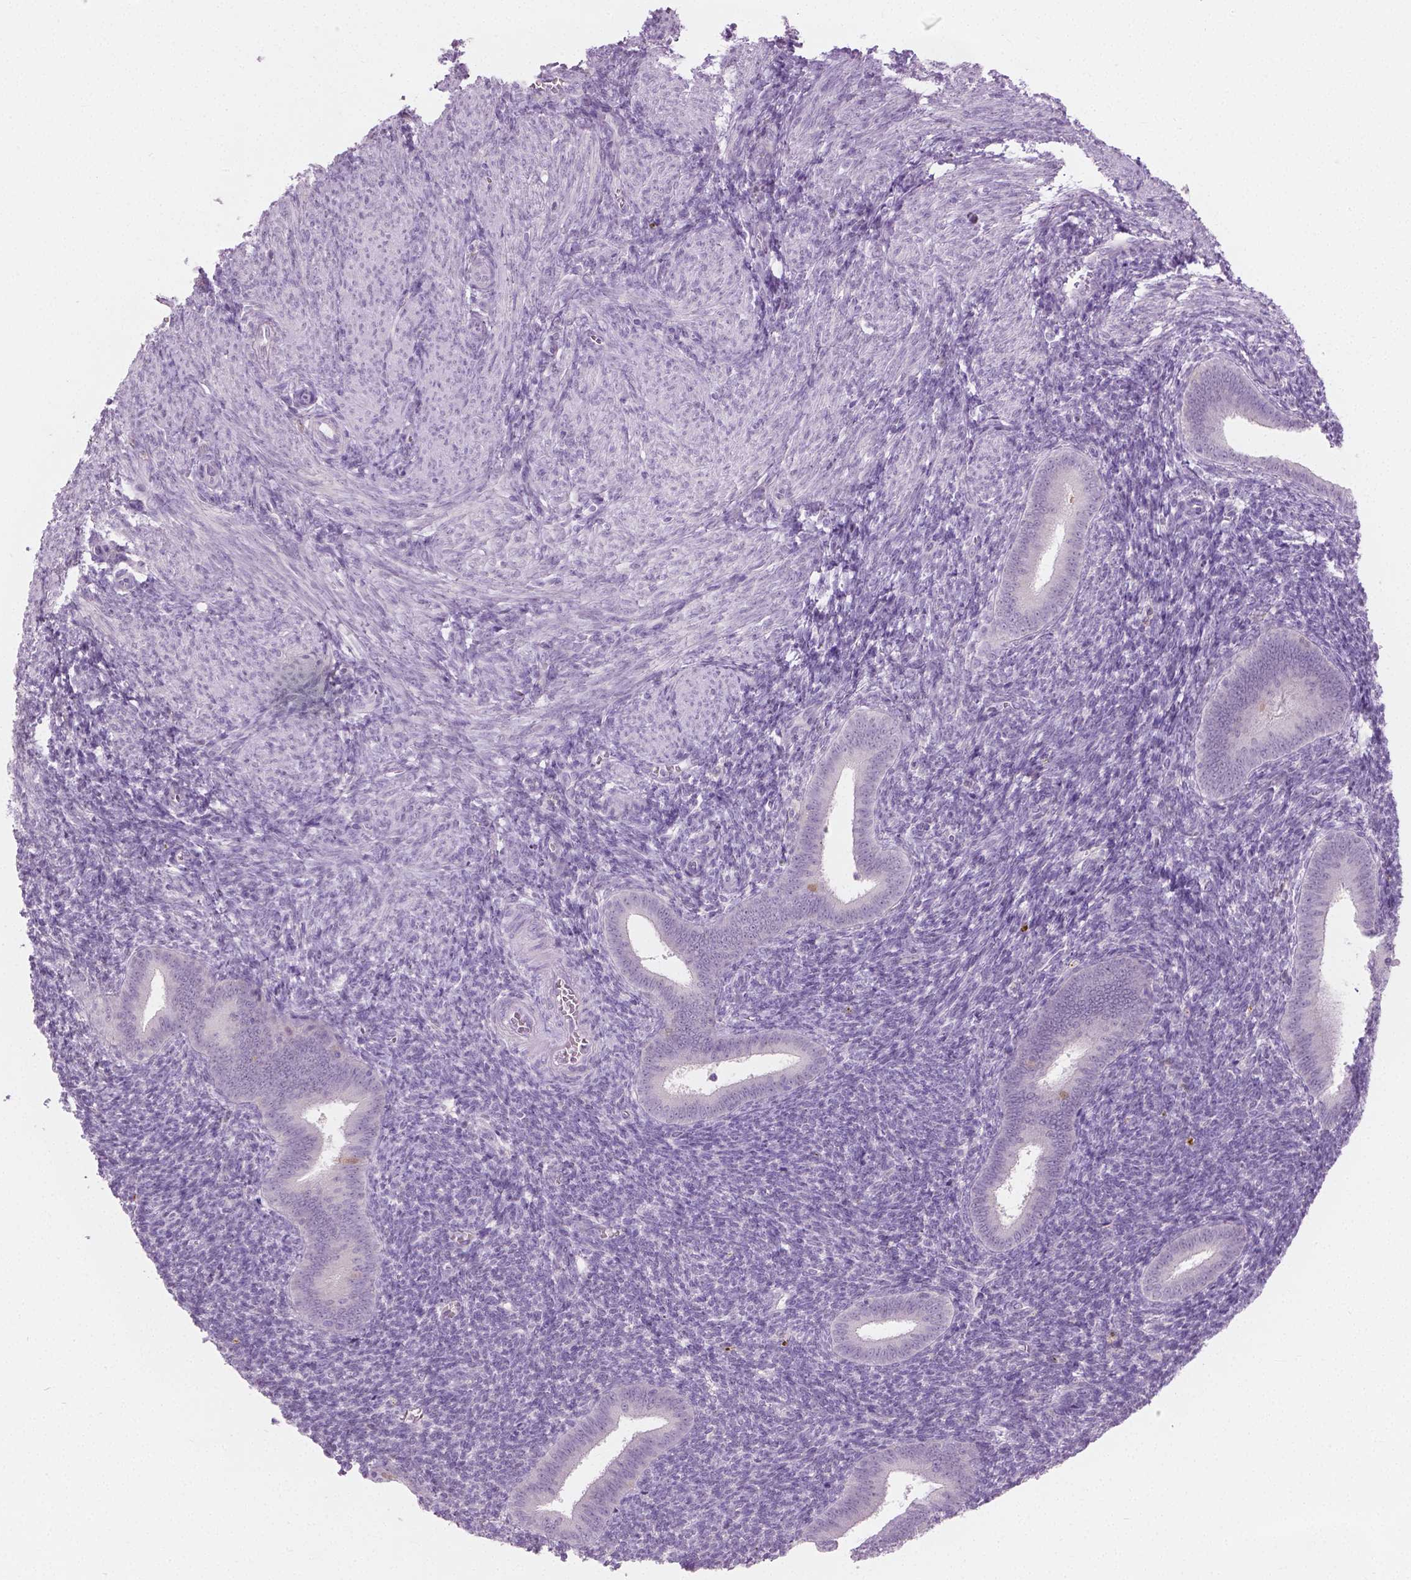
{"staining": {"intensity": "negative", "quantity": "none", "location": "none"}, "tissue": "endometrium", "cell_type": "Cells in endometrial stroma", "image_type": "normal", "snomed": [{"axis": "morphology", "description": "Normal tissue, NOS"}, {"axis": "topography", "description": "Endometrium"}], "caption": "Human endometrium stained for a protein using immunohistochemistry displays no staining in cells in endometrial stroma.", "gene": "GALM", "patient": {"sex": "female", "age": 25}}